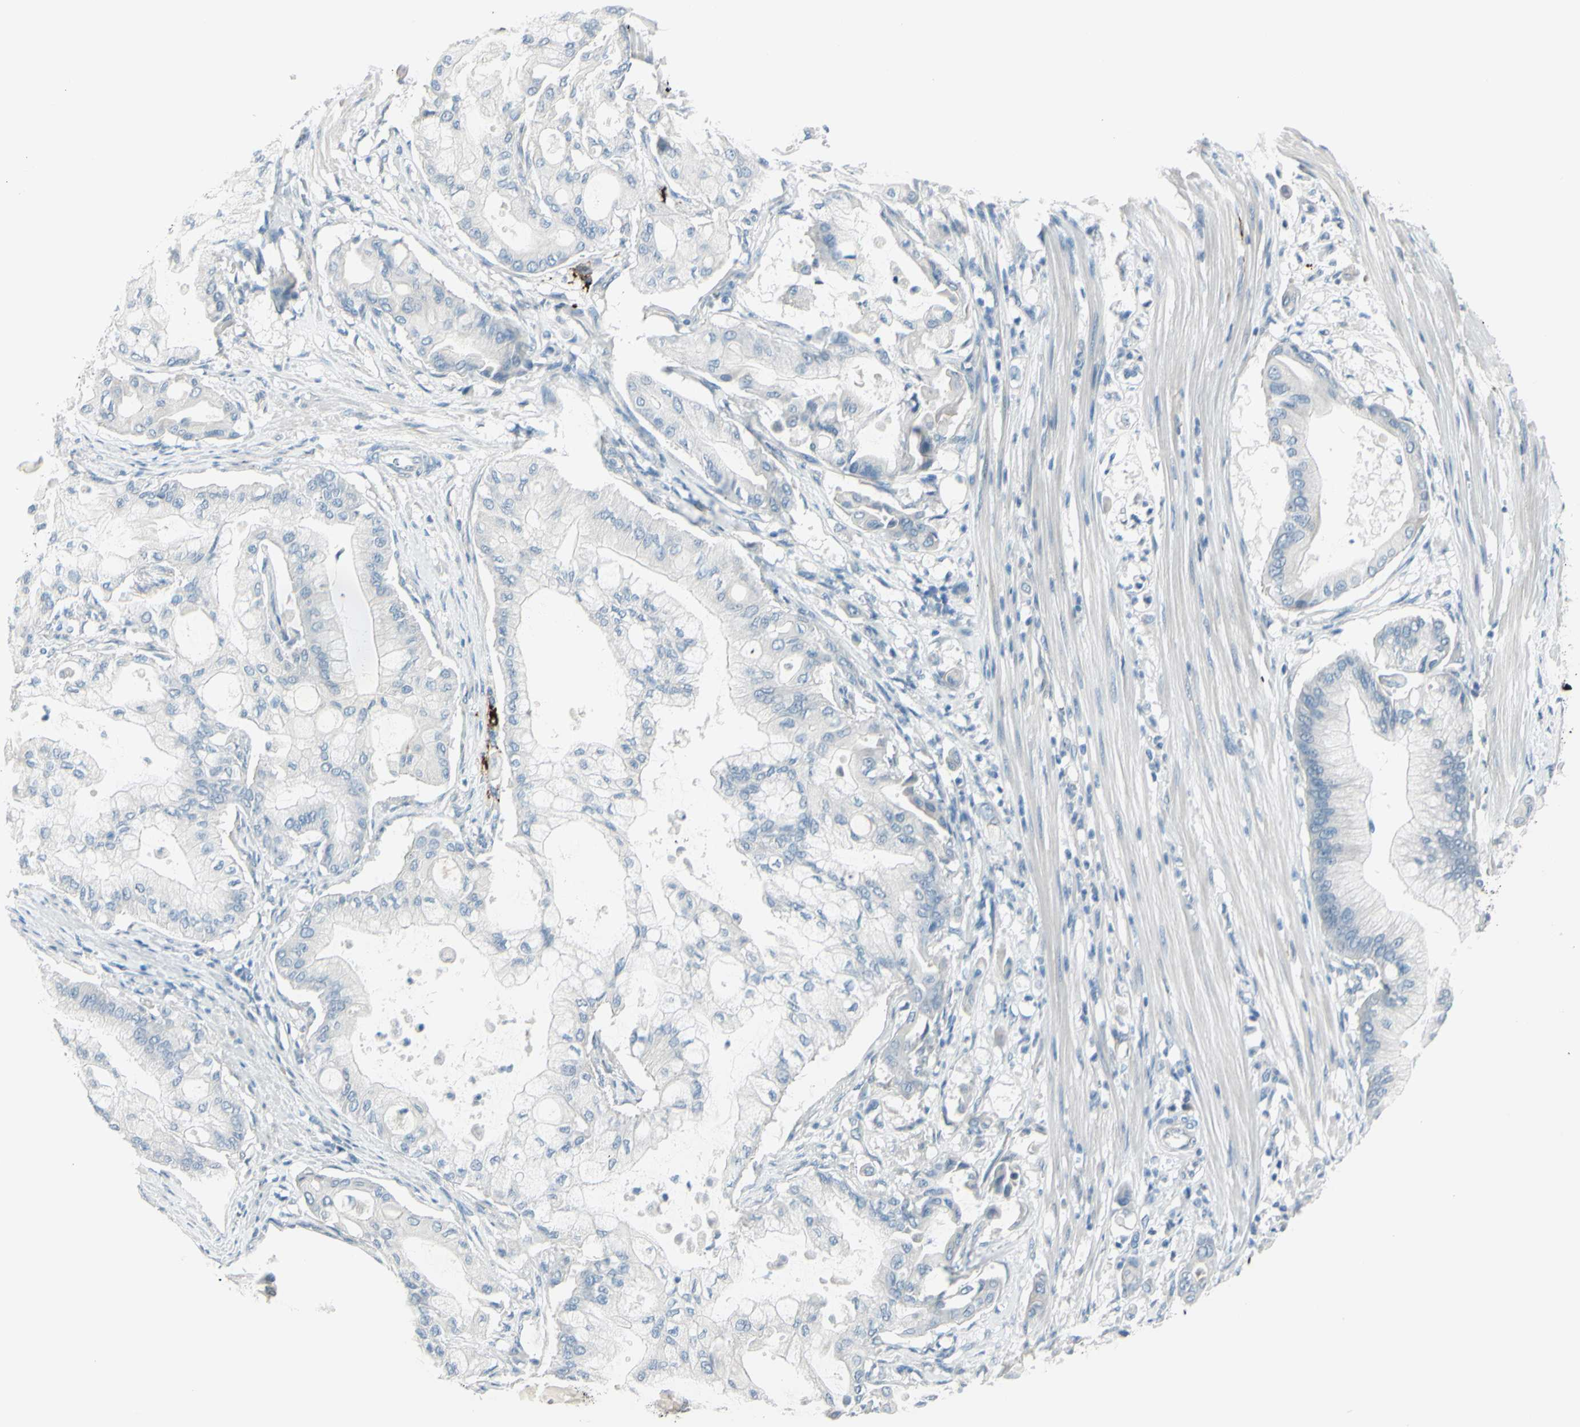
{"staining": {"intensity": "negative", "quantity": "none", "location": "none"}, "tissue": "pancreatic cancer", "cell_type": "Tumor cells", "image_type": "cancer", "snomed": [{"axis": "morphology", "description": "Adenocarcinoma, NOS"}, {"axis": "morphology", "description": "Adenocarcinoma, metastatic, NOS"}, {"axis": "topography", "description": "Lymph node"}, {"axis": "topography", "description": "Pancreas"}, {"axis": "topography", "description": "Duodenum"}], "caption": "IHC of pancreatic cancer displays no positivity in tumor cells.", "gene": "GPR34", "patient": {"sex": "female", "age": 64}}